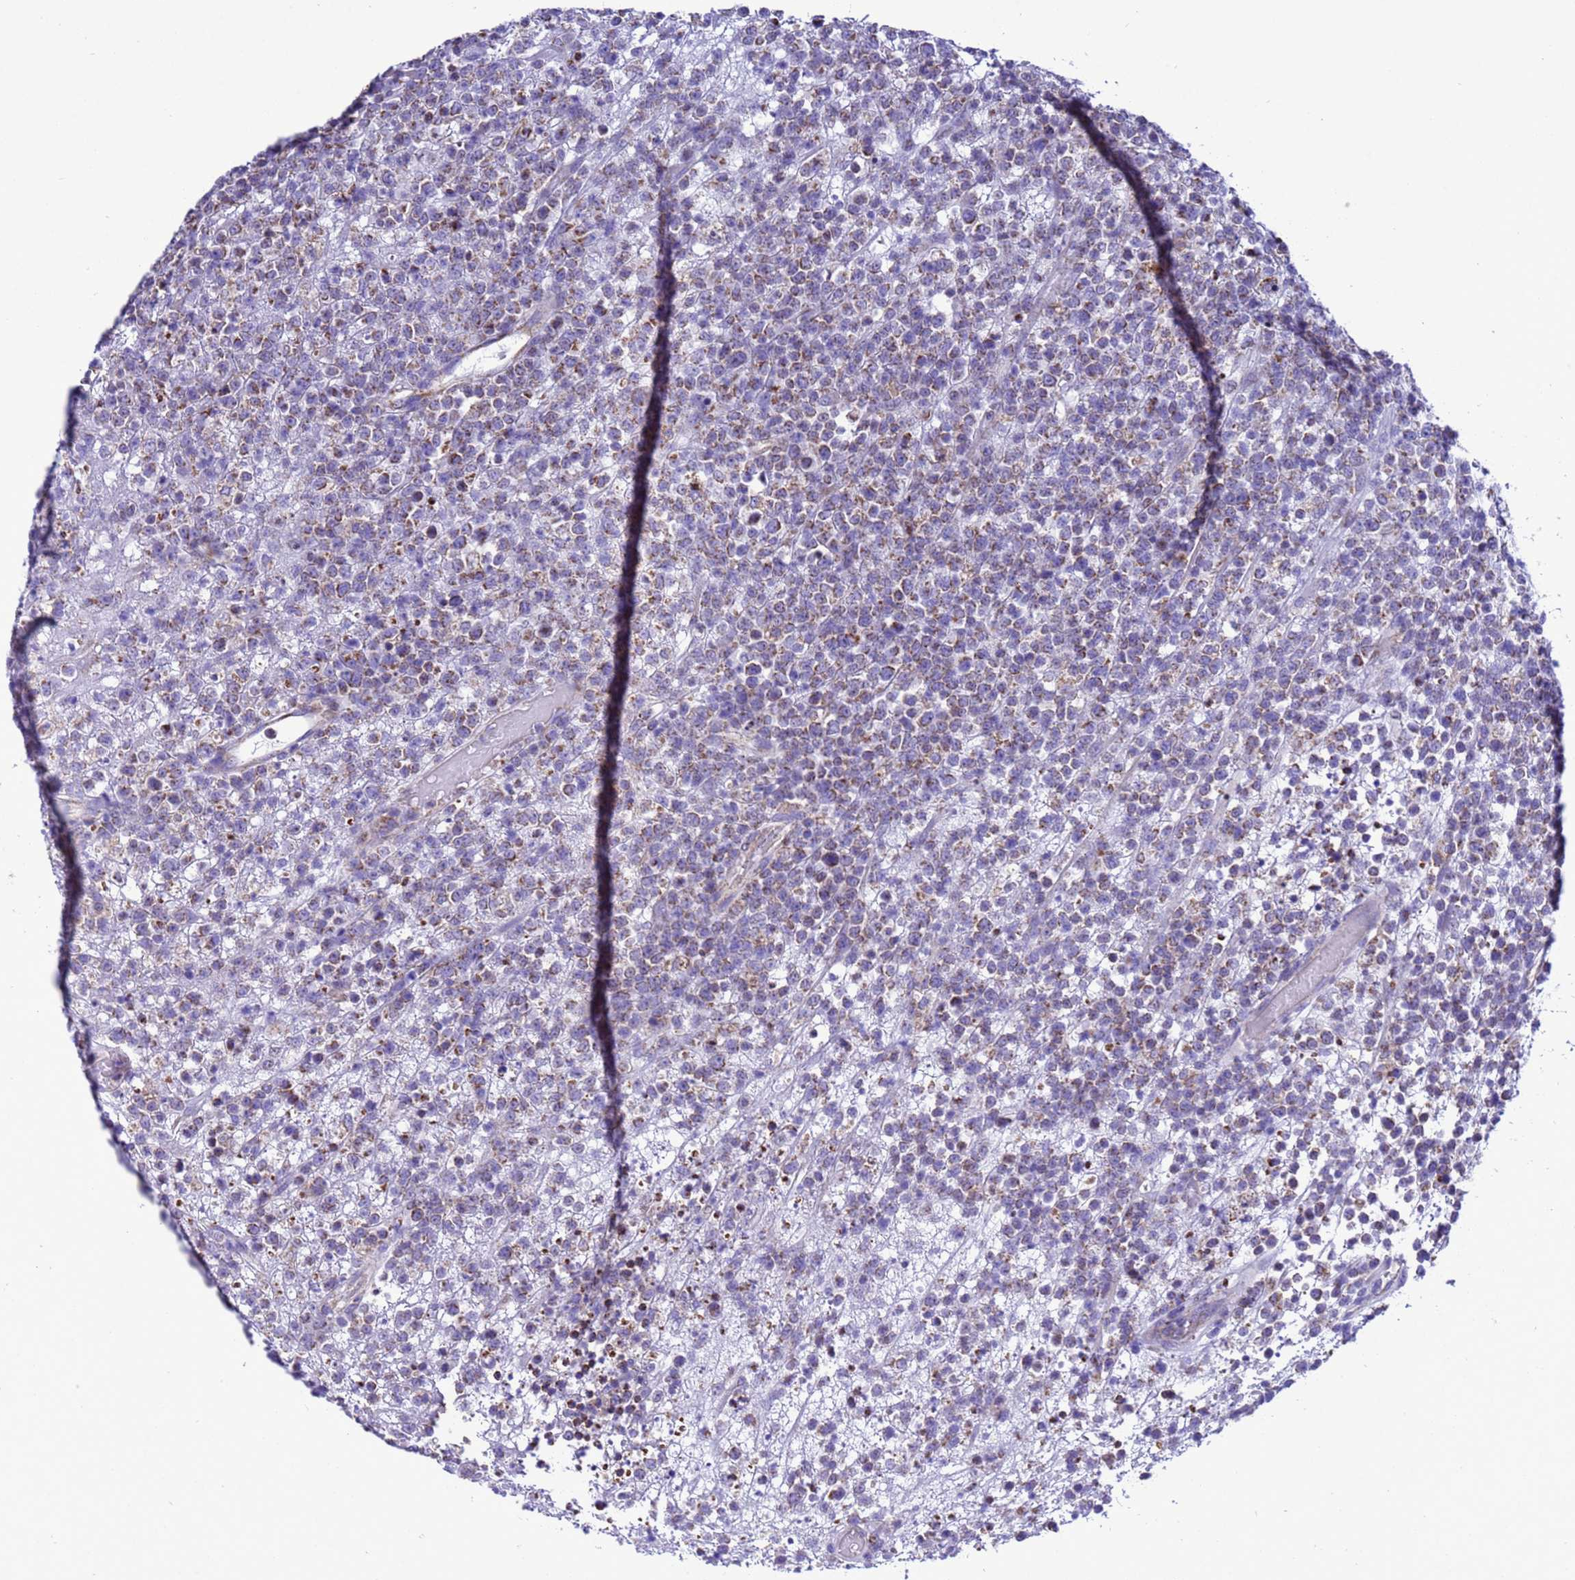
{"staining": {"intensity": "weak", "quantity": "25%-75%", "location": "cytoplasmic/membranous"}, "tissue": "lymphoma", "cell_type": "Tumor cells", "image_type": "cancer", "snomed": [{"axis": "morphology", "description": "Malignant lymphoma, non-Hodgkin's type, High grade"}, {"axis": "topography", "description": "Colon"}], "caption": "Brown immunohistochemical staining in human high-grade malignant lymphoma, non-Hodgkin's type exhibits weak cytoplasmic/membranous staining in about 25%-75% of tumor cells.", "gene": "CCDC191", "patient": {"sex": "female", "age": 53}}